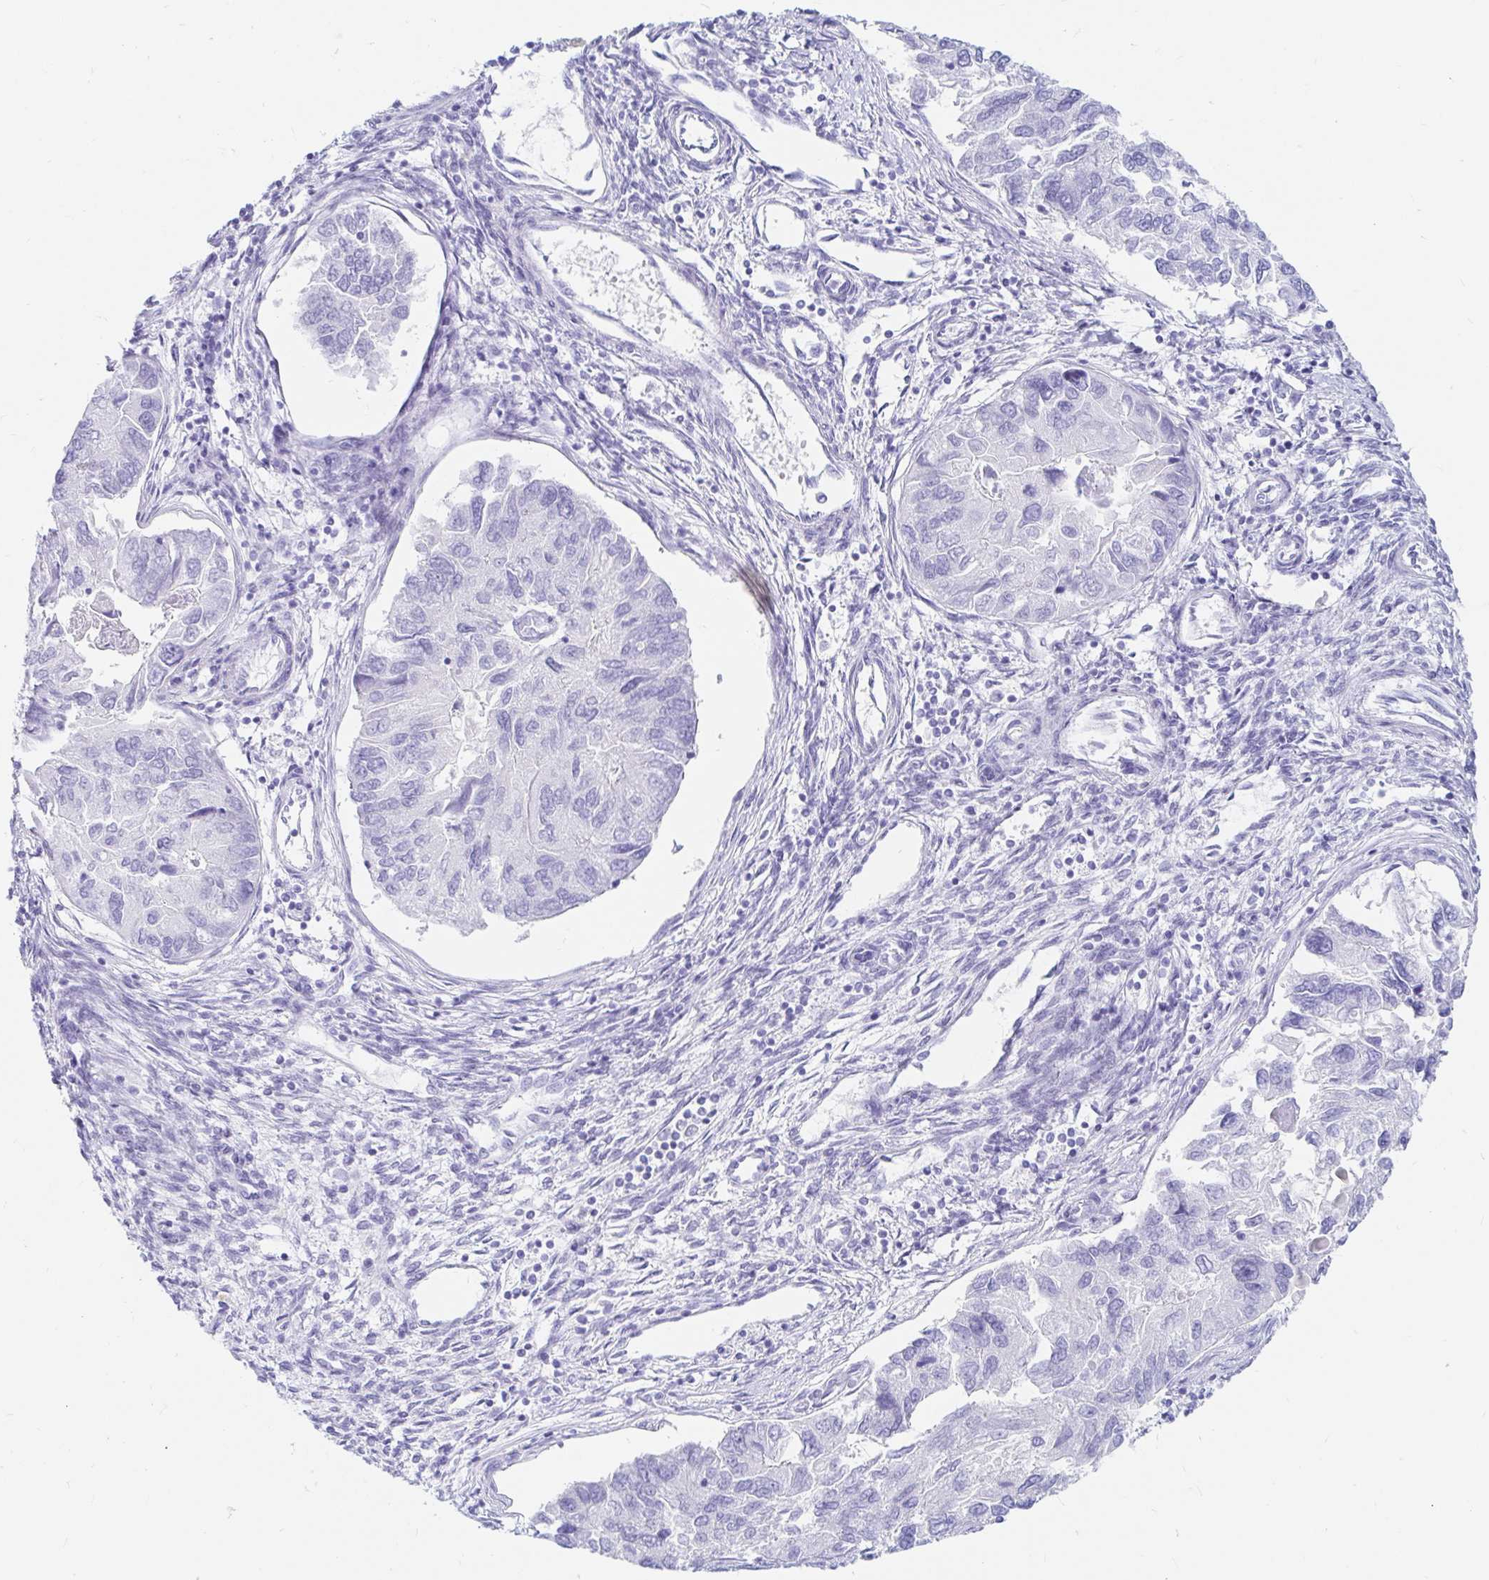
{"staining": {"intensity": "negative", "quantity": "none", "location": "none"}, "tissue": "endometrial cancer", "cell_type": "Tumor cells", "image_type": "cancer", "snomed": [{"axis": "morphology", "description": "Carcinoma, NOS"}, {"axis": "topography", "description": "Uterus"}], "caption": "Histopathology image shows no significant protein staining in tumor cells of endometrial cancer (carcinoma).", "gene": "OR6T1", "patient": {"sex": "female", "age": 76}}